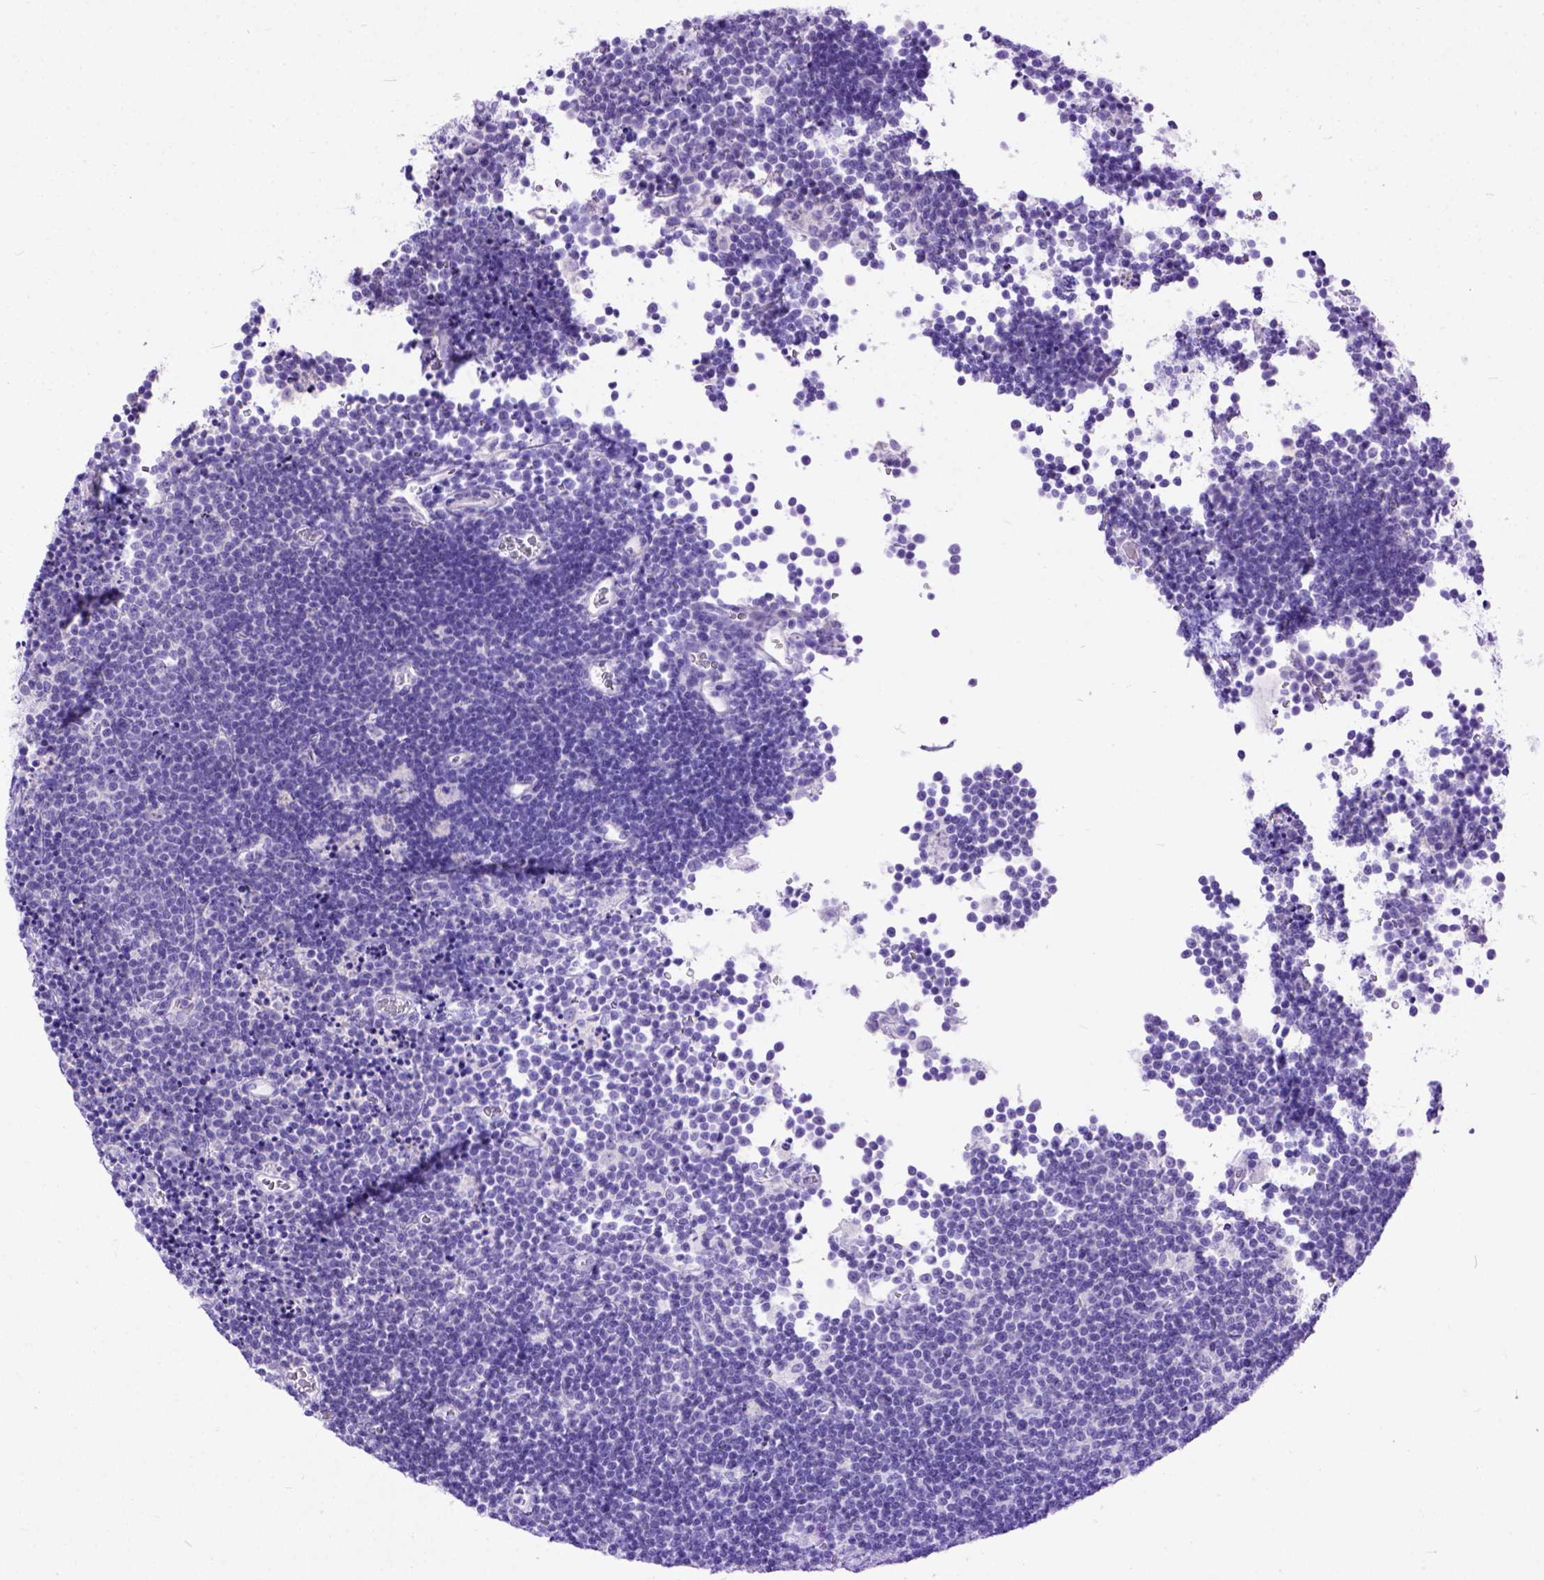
{"staining": {"intensity": "negative", "quantity": "none", "location": "none"}, "tissue": "lymphoma", "cell_type": "Tumor cells", "image_type": "cancer", "snomed": [{"axis": "morphology", "description": "Malignant lymphoma, non-Hodgkin's type, Low grade"}, {"axis": "topography", "description": "Brain"}], "caption": "Immunohistochemical staining of low-grade malignant lymphoma, non-Hodgkin's type exhibits no significant staining in tumor cells. Nuclei are stained in blue.", "gene": "ODAD3", "patient": {"sex": "female", "age": 66}}